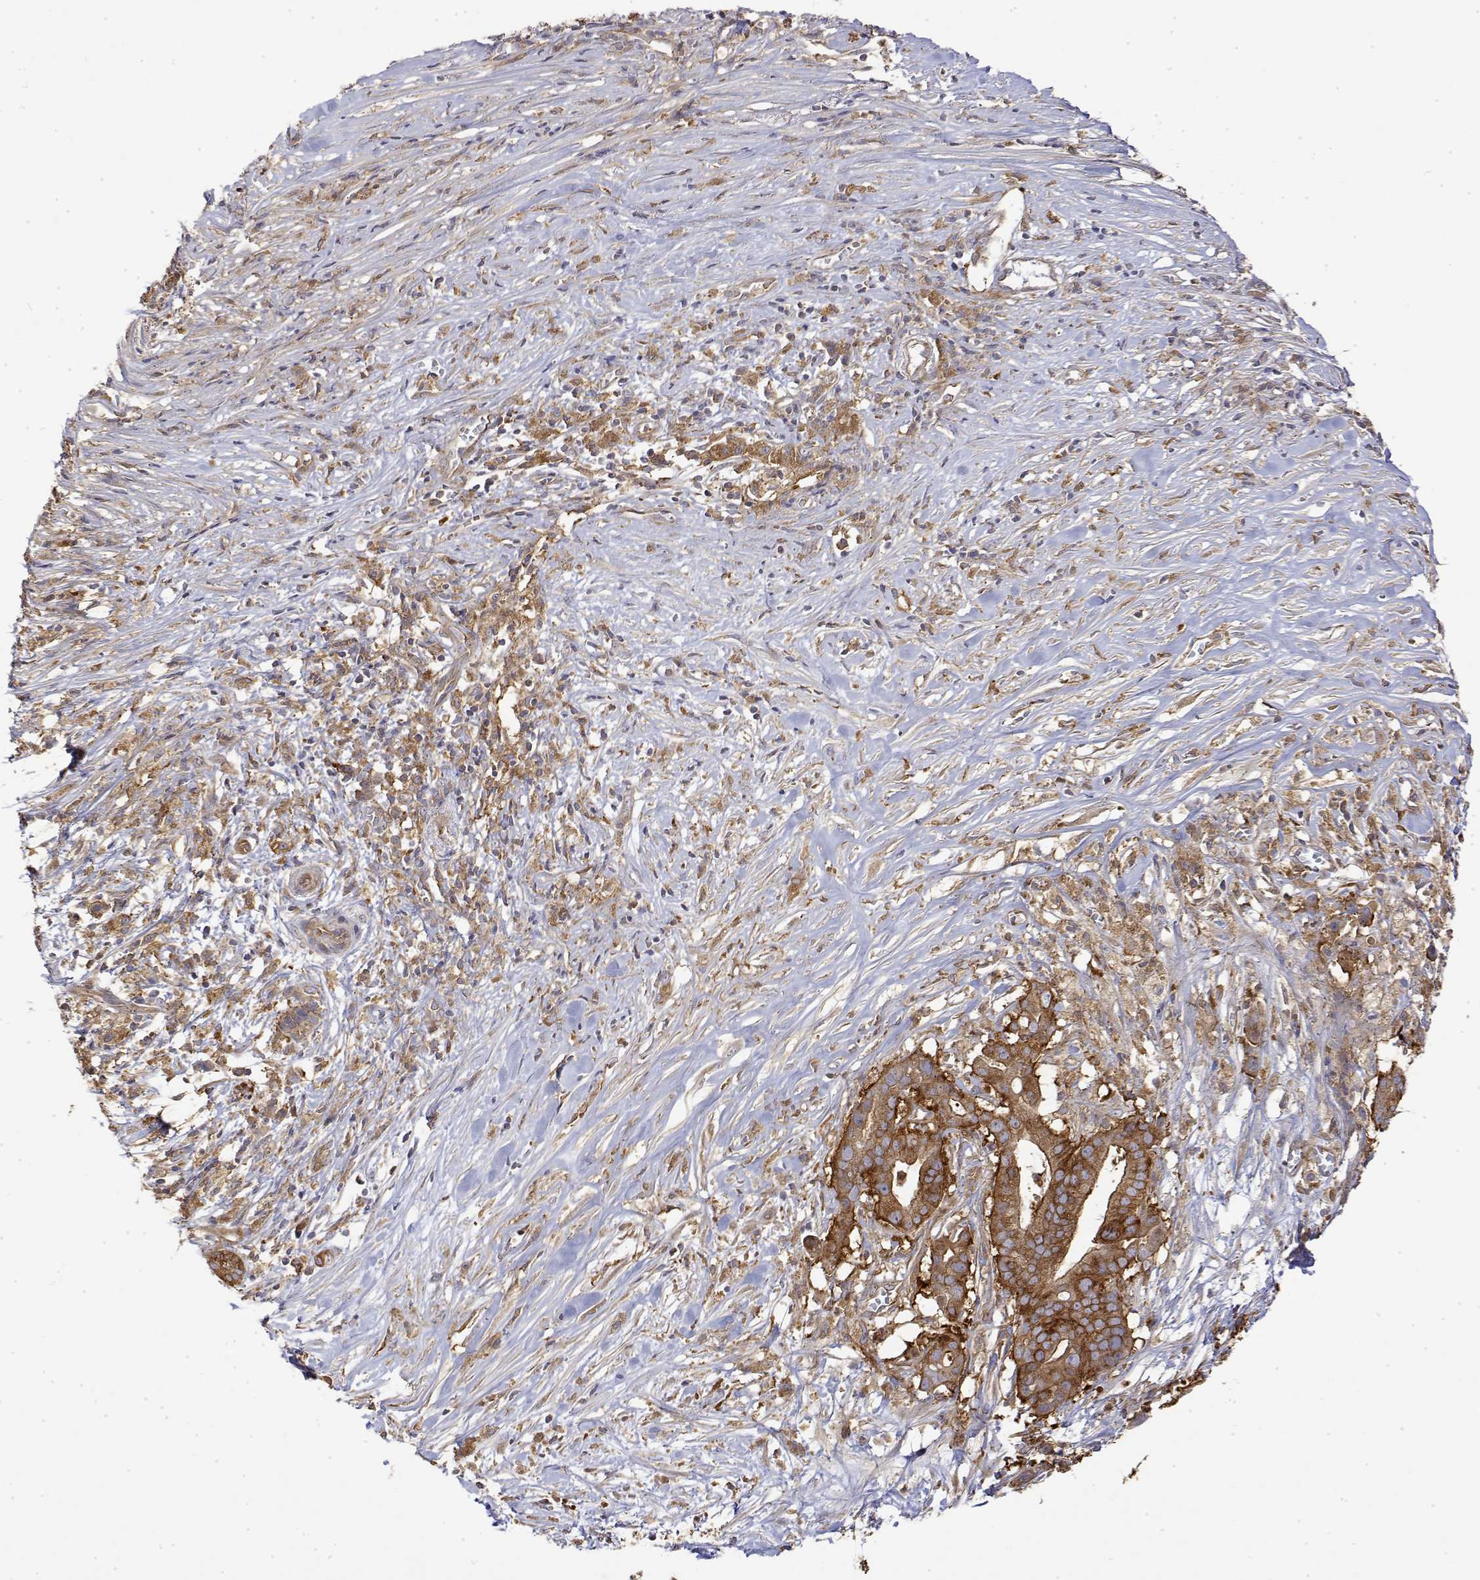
{"staining": {"intensity": "strong", "quantity": ">75%", "location": "cytoplasmic/membranous"}, "tissue": "pancreatic cancer", "cell_type": "Tumor cells", "image_type": "cancer", "snomed": [{"axis": "morphology", "description": "Adenocarcinoma, NOS"}, {"axis": "topography", "description": "Pancreas"}], "caption": "Pancreatic cancer stained with a protein marker reveals strong staining in tumor cells.", "gene": "PACSIN2", "patient": {"sex": "male", "age": 61}}